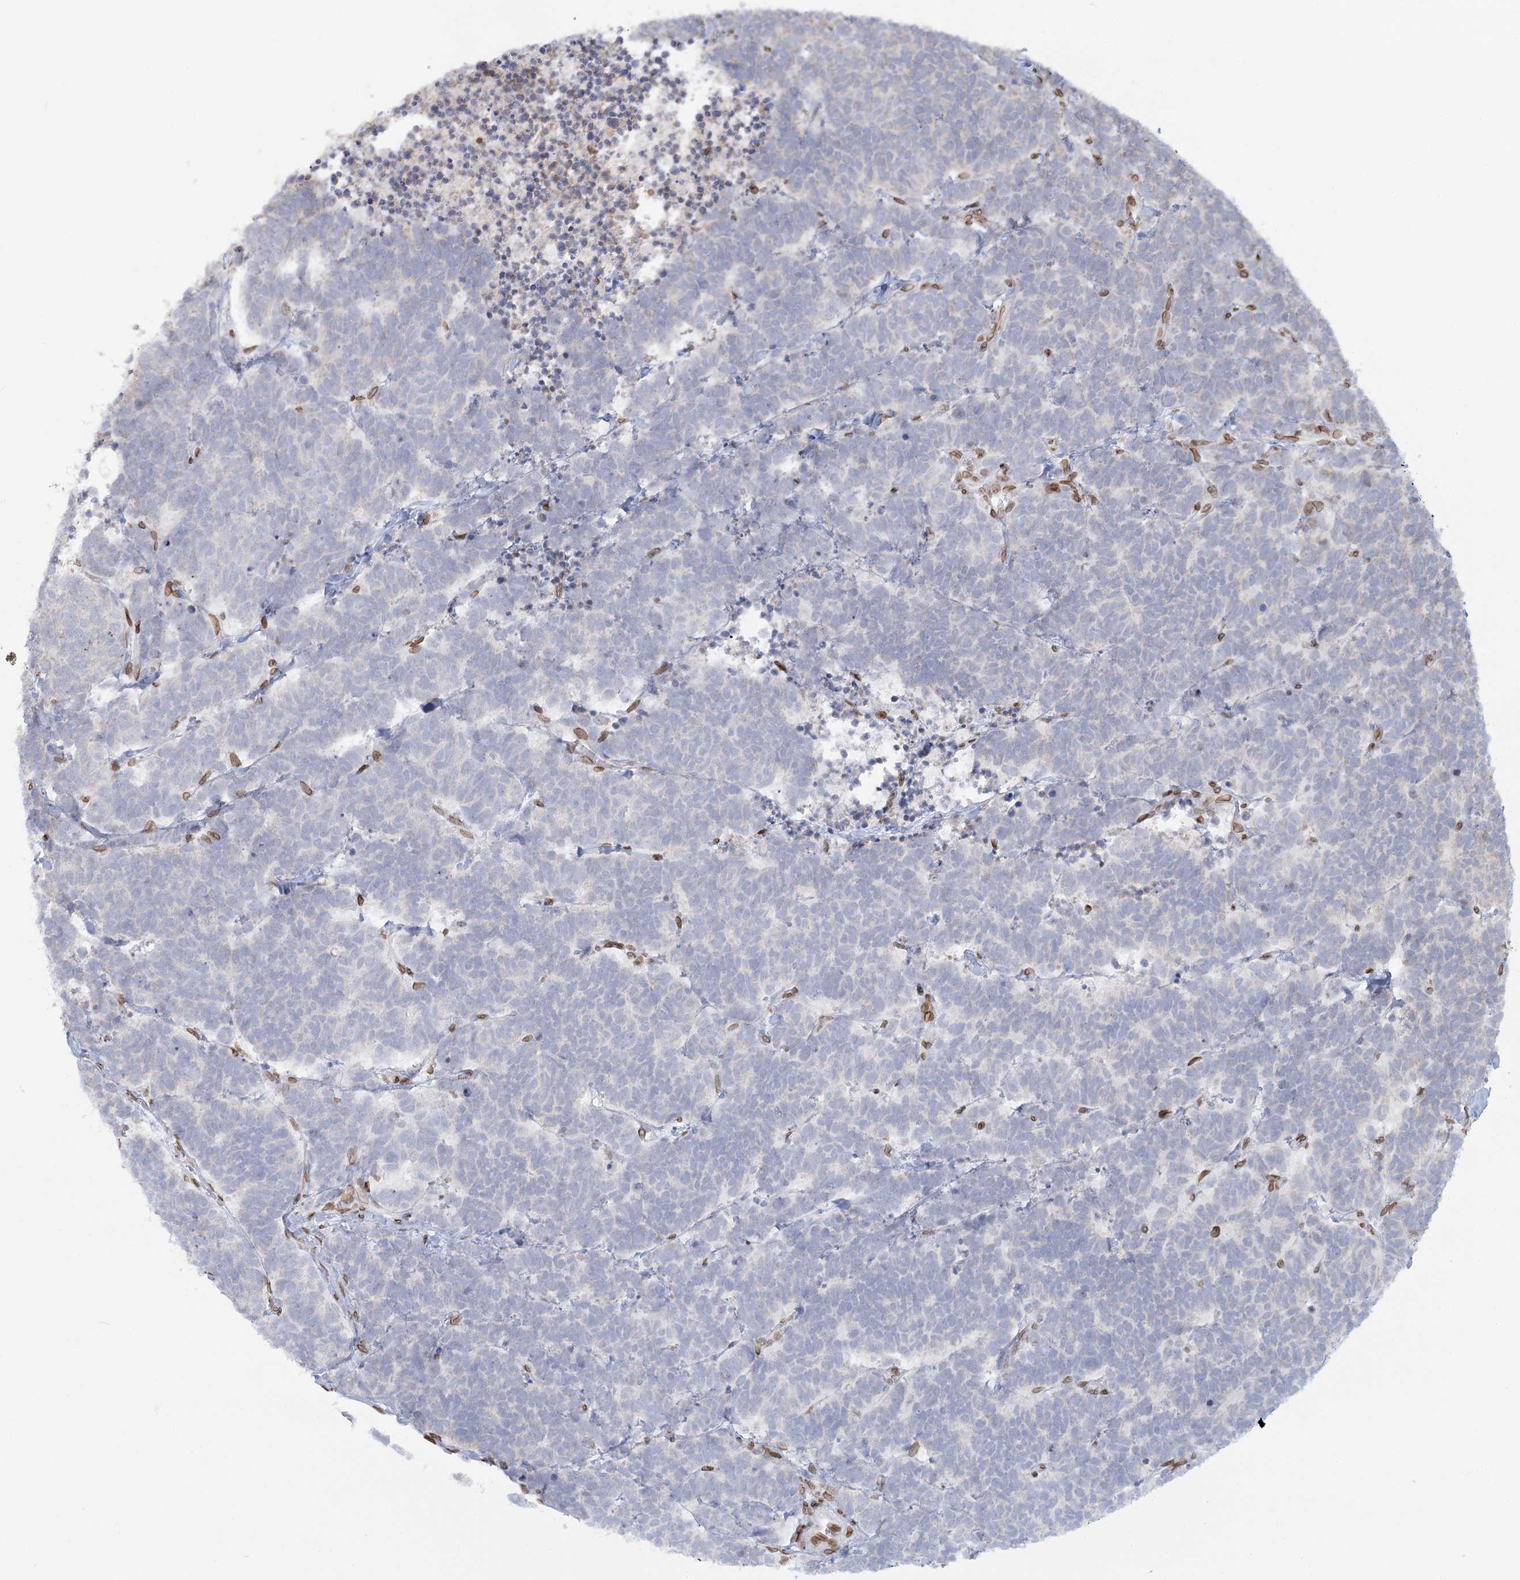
{"staining": {"intensity": "negative", "quantity": "none", "location": "none"}, "tissue": "carcinoid", "cell_type": "Tumor cells", "image_type": "cancer", "snomed": [{"axis": "morphology", "description": "Carcinoma, NOS"}, {"axis": "morphology", "description": "Carcinoid, malignant, NOS"}, {"axis": "topography", "description": "Urinary bladder"}], "caption": "A photomicrograph of human carcinoid is negative for staining in tumor cells.", "gene": "VWA5A", "patient": {"sex": "male", "age": 57}}